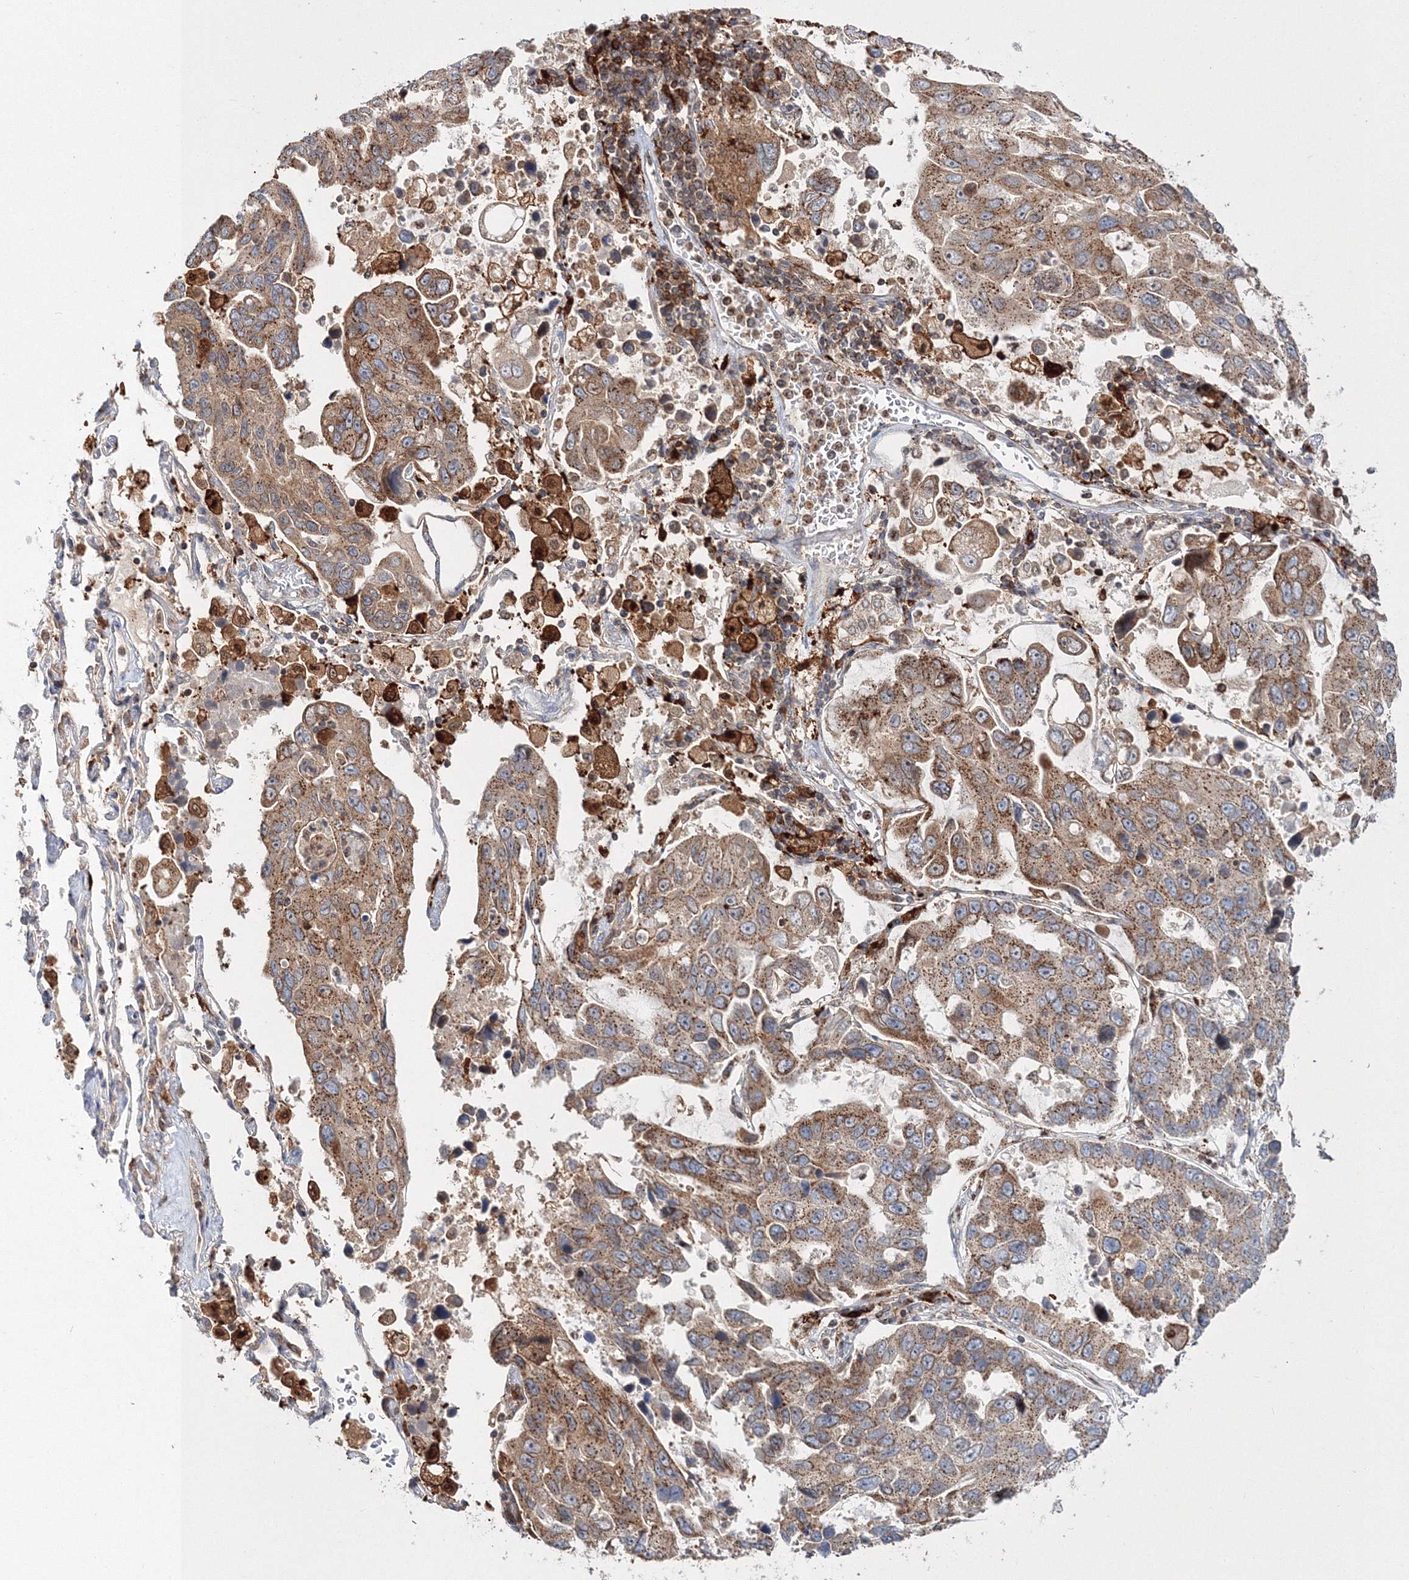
{"staining": {"intensity": "moderate", "quantity": ">75%", "location": "cytoplasmic/membranous"}, "tissue": "lung cancer", "cell_type": "Tumor cells", "image_type": "cancer", "snomed": [{"axis": "morphology", "description": "Adenocarcinoma, NOS"}, {"axis": "topography", "description": "Lung"}], "caption": "A photomicrograph of adenocarcinoma (lung) stained for a protein displays moderate cytoplasmic/membranous brown staining in tumor cells.", "gene": "ARCN1", "patient": {"sex": "male", "age": 64}}